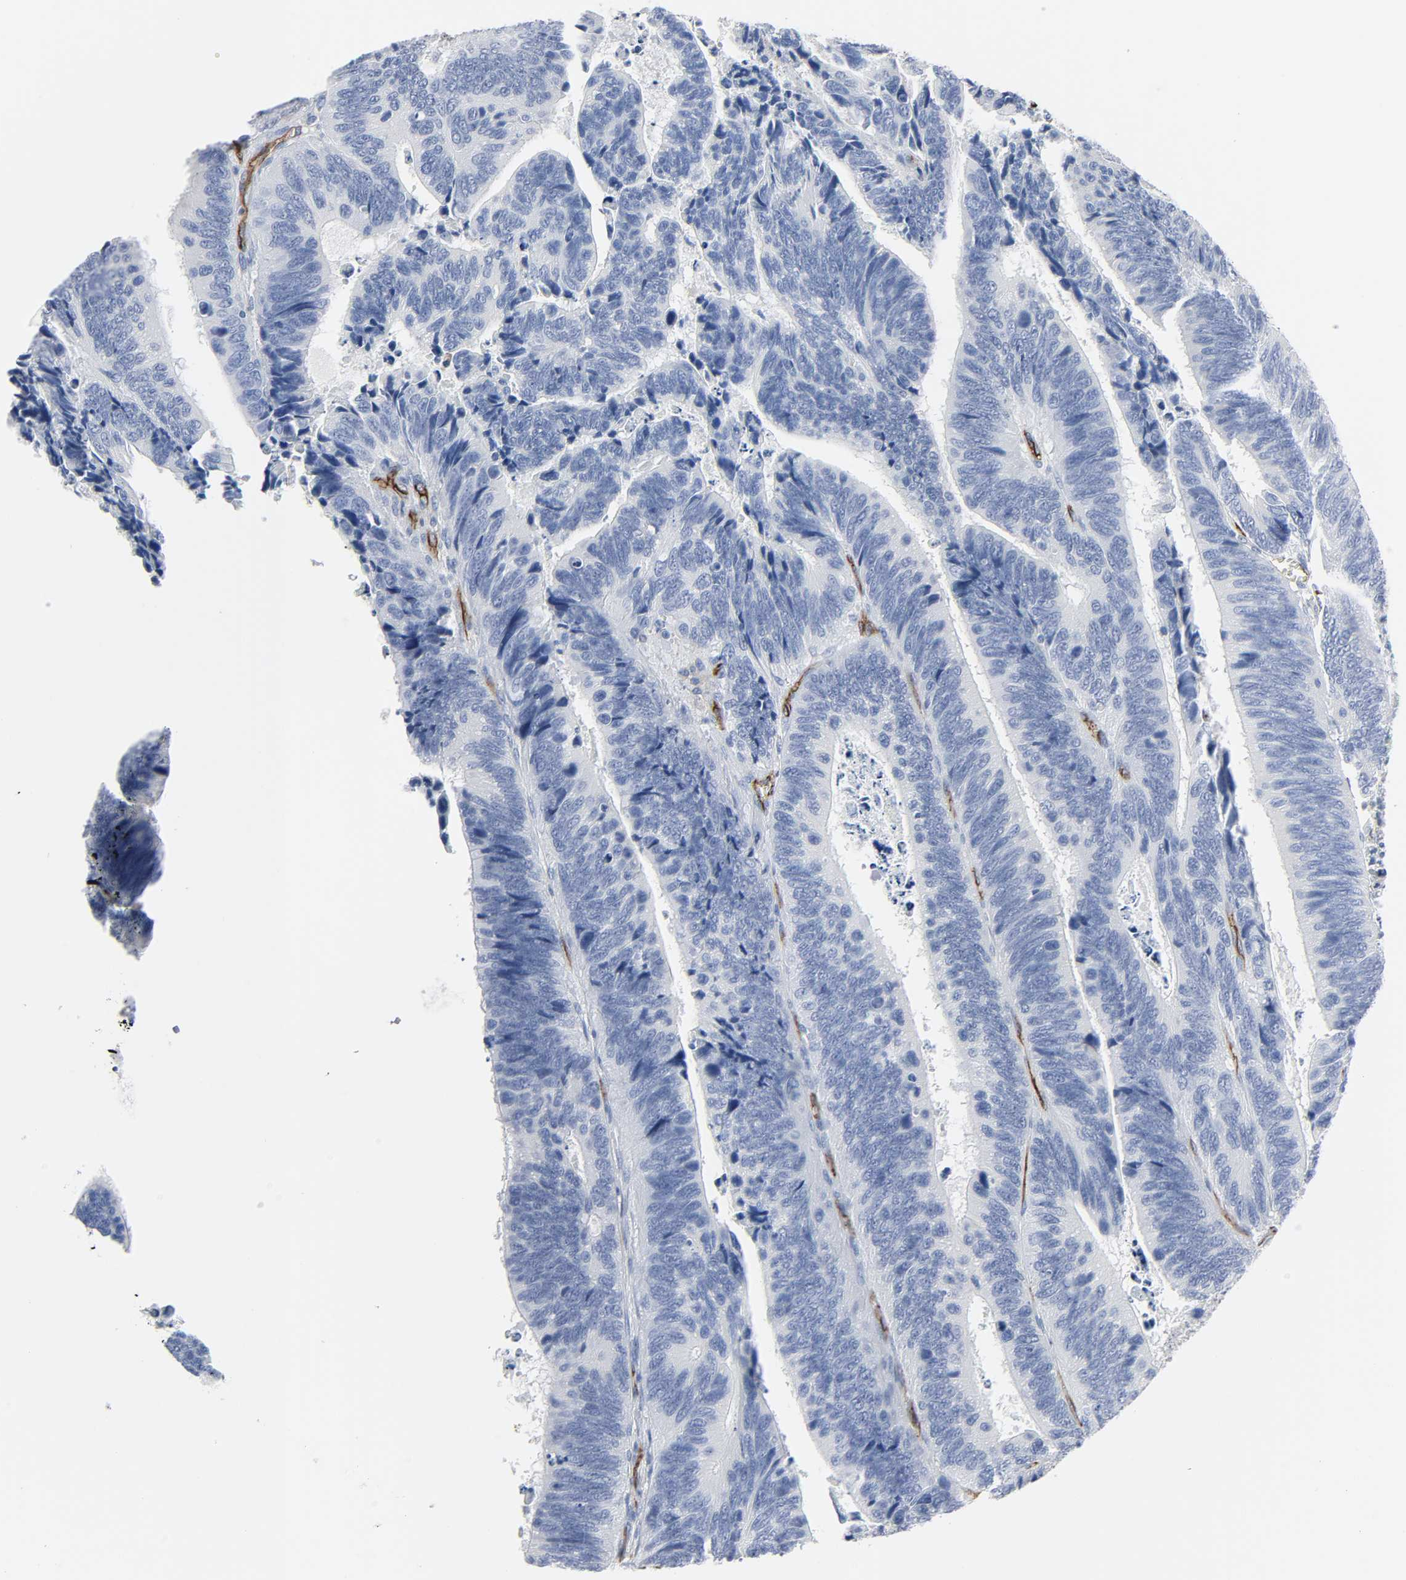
{"staining": {"intensity": "negative", "quantity": "none", "location": "none"}, "tissue": "colorectal cancer", "cell_type": "Tumor cells", "image_type": "cancer", "snomed": [{"axis": "morphology", "description": "Adenocarcinoma, NOS"}, {"axis": "topography", "description": "Colon"}], "caption": "This is an immunohistochemistry (IHC) image of human colorectal cancer (adenocarcinoma). There is no staining in tumor cells.", "gene": "PECAM1", "patient": {"sex": "male", "age": 72}}